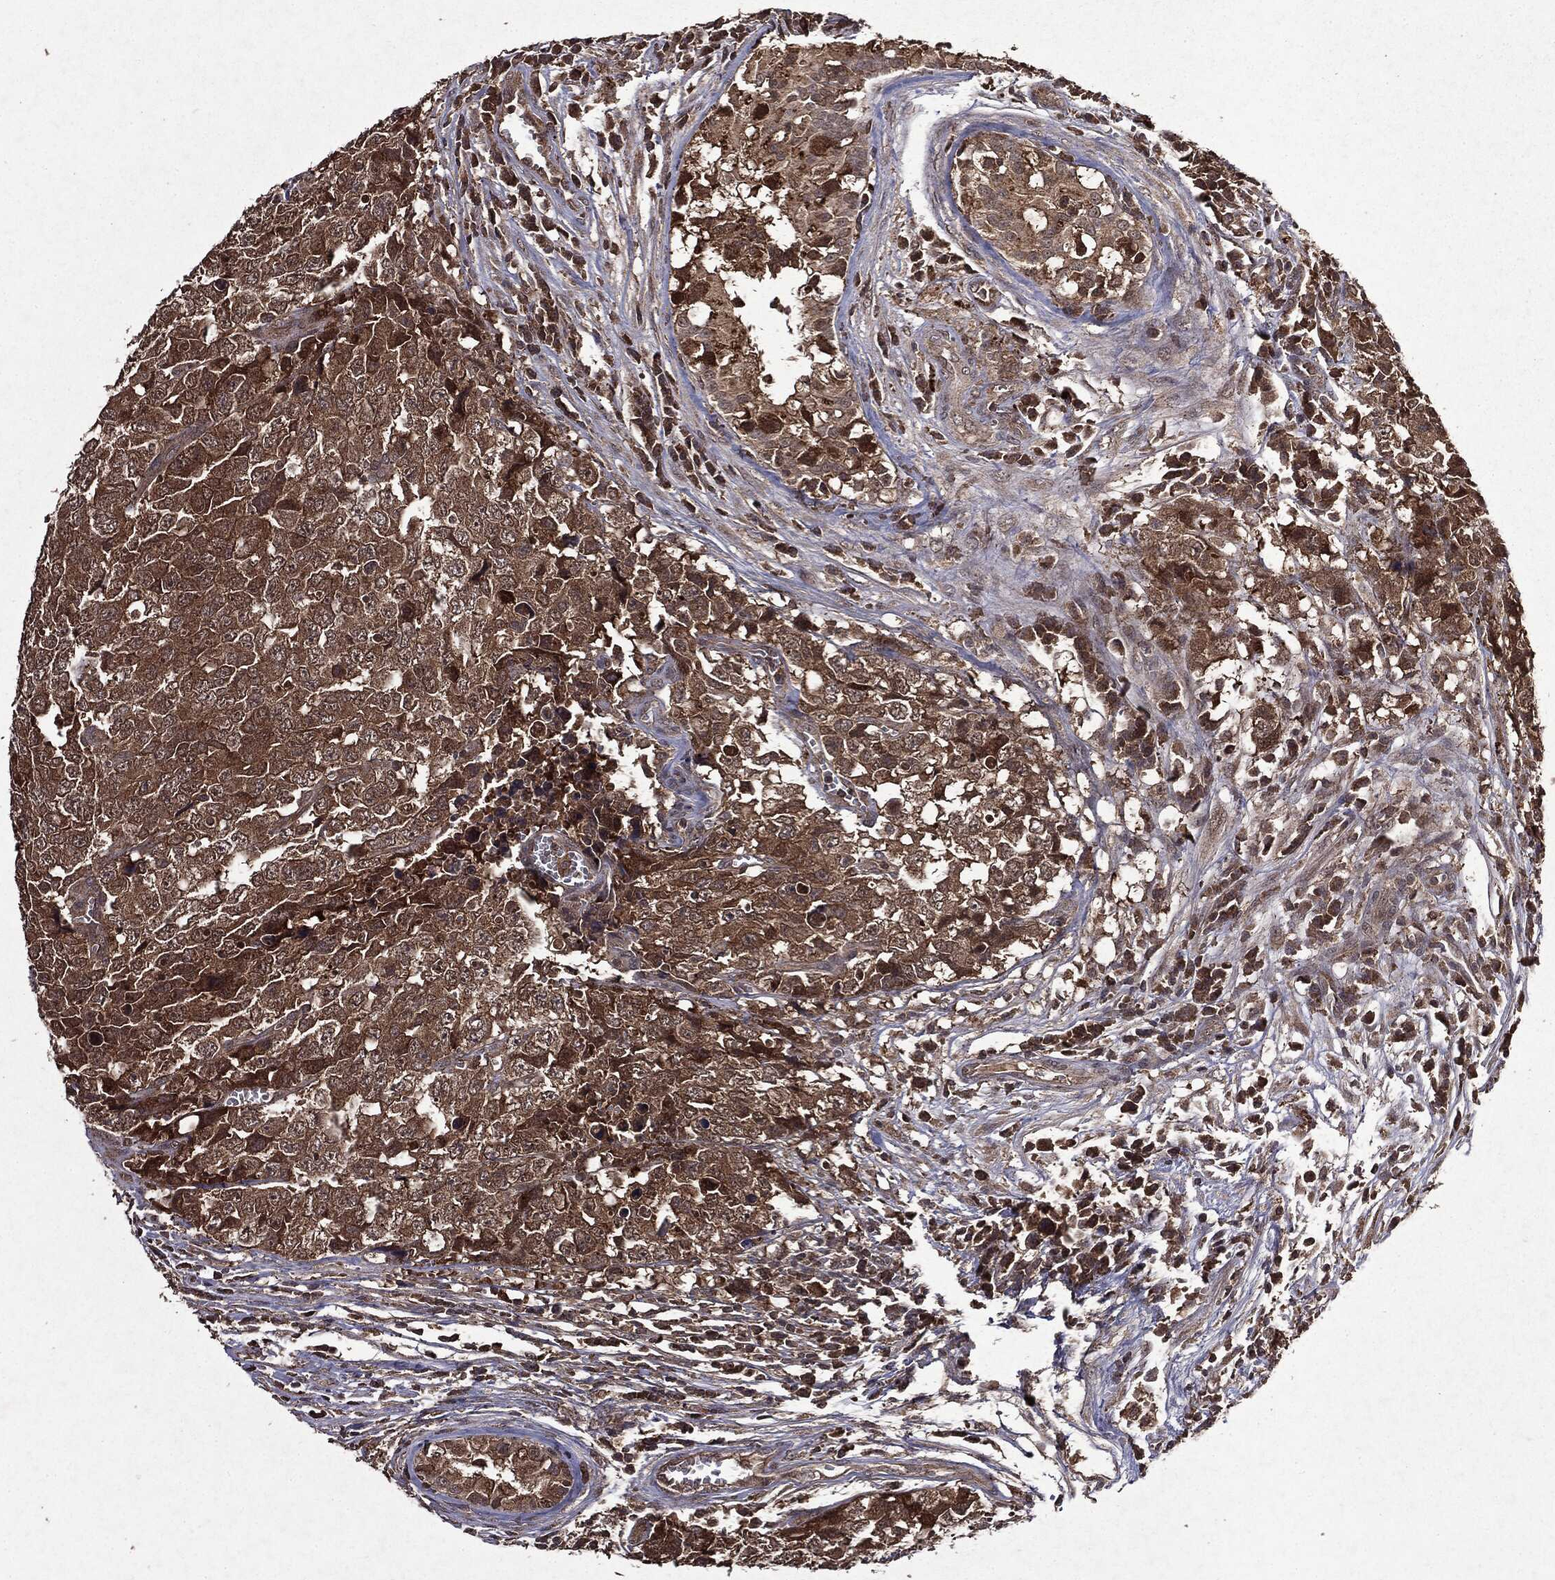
{"staining": {"intensity": "moderate", "quantity": ">75%", "location": "cytoplasmic/membranous"}, "tissue": "testis cancer", "cell_type": "Tumor cells", "image_type": "cancer", "snomed": [{"axis": "morphology", "description": "Carcinoma, Embryonal, NOS"}, {"axis": "topography", "description": "Testis"}], "caption": "Moderate cytoplasmic/membranous positivity for a protein is appreciated in approximately >75% of tumor cells of testis embryonal carcinoma using immunohistochemistry (IHC).", "gene": "MTOR", "patient": {"sex": "male", "age": 23}}